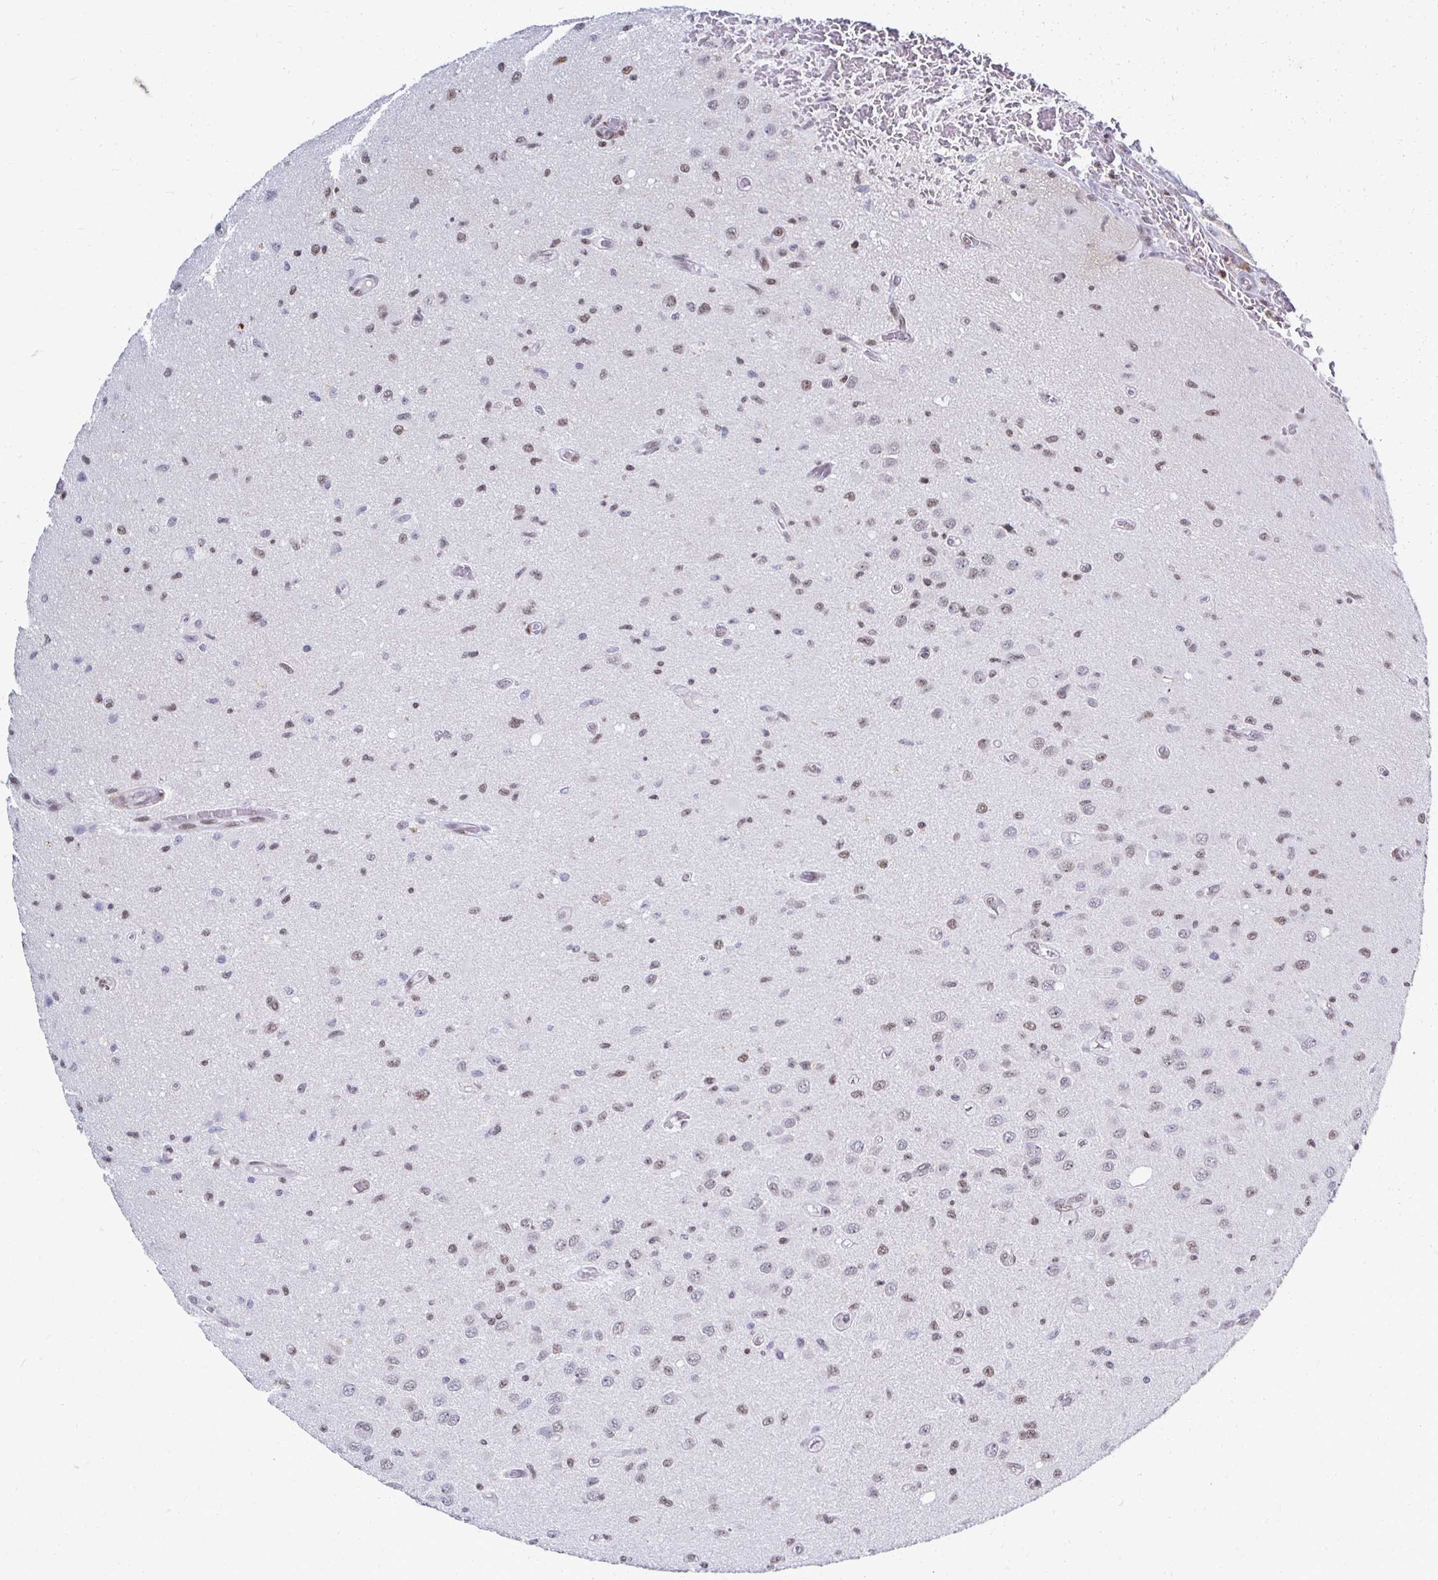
{"staining": {"intensity": "weak", "quantity": "<25%", "location": "nuclear"}, "tissue": "glioma", "cell_type": "Tumor cells", "image_type": "cancer", "snomed": [{"axis": "morphology", "description": "Glioma, malignant, High grade"}, {"axis": "topography", "description": "Brain"}], "caption": "IHC of human glioma shows no expression in tumor cells.", "gene": "IRF7", "patient": {"sex": "male", "age": 67}}